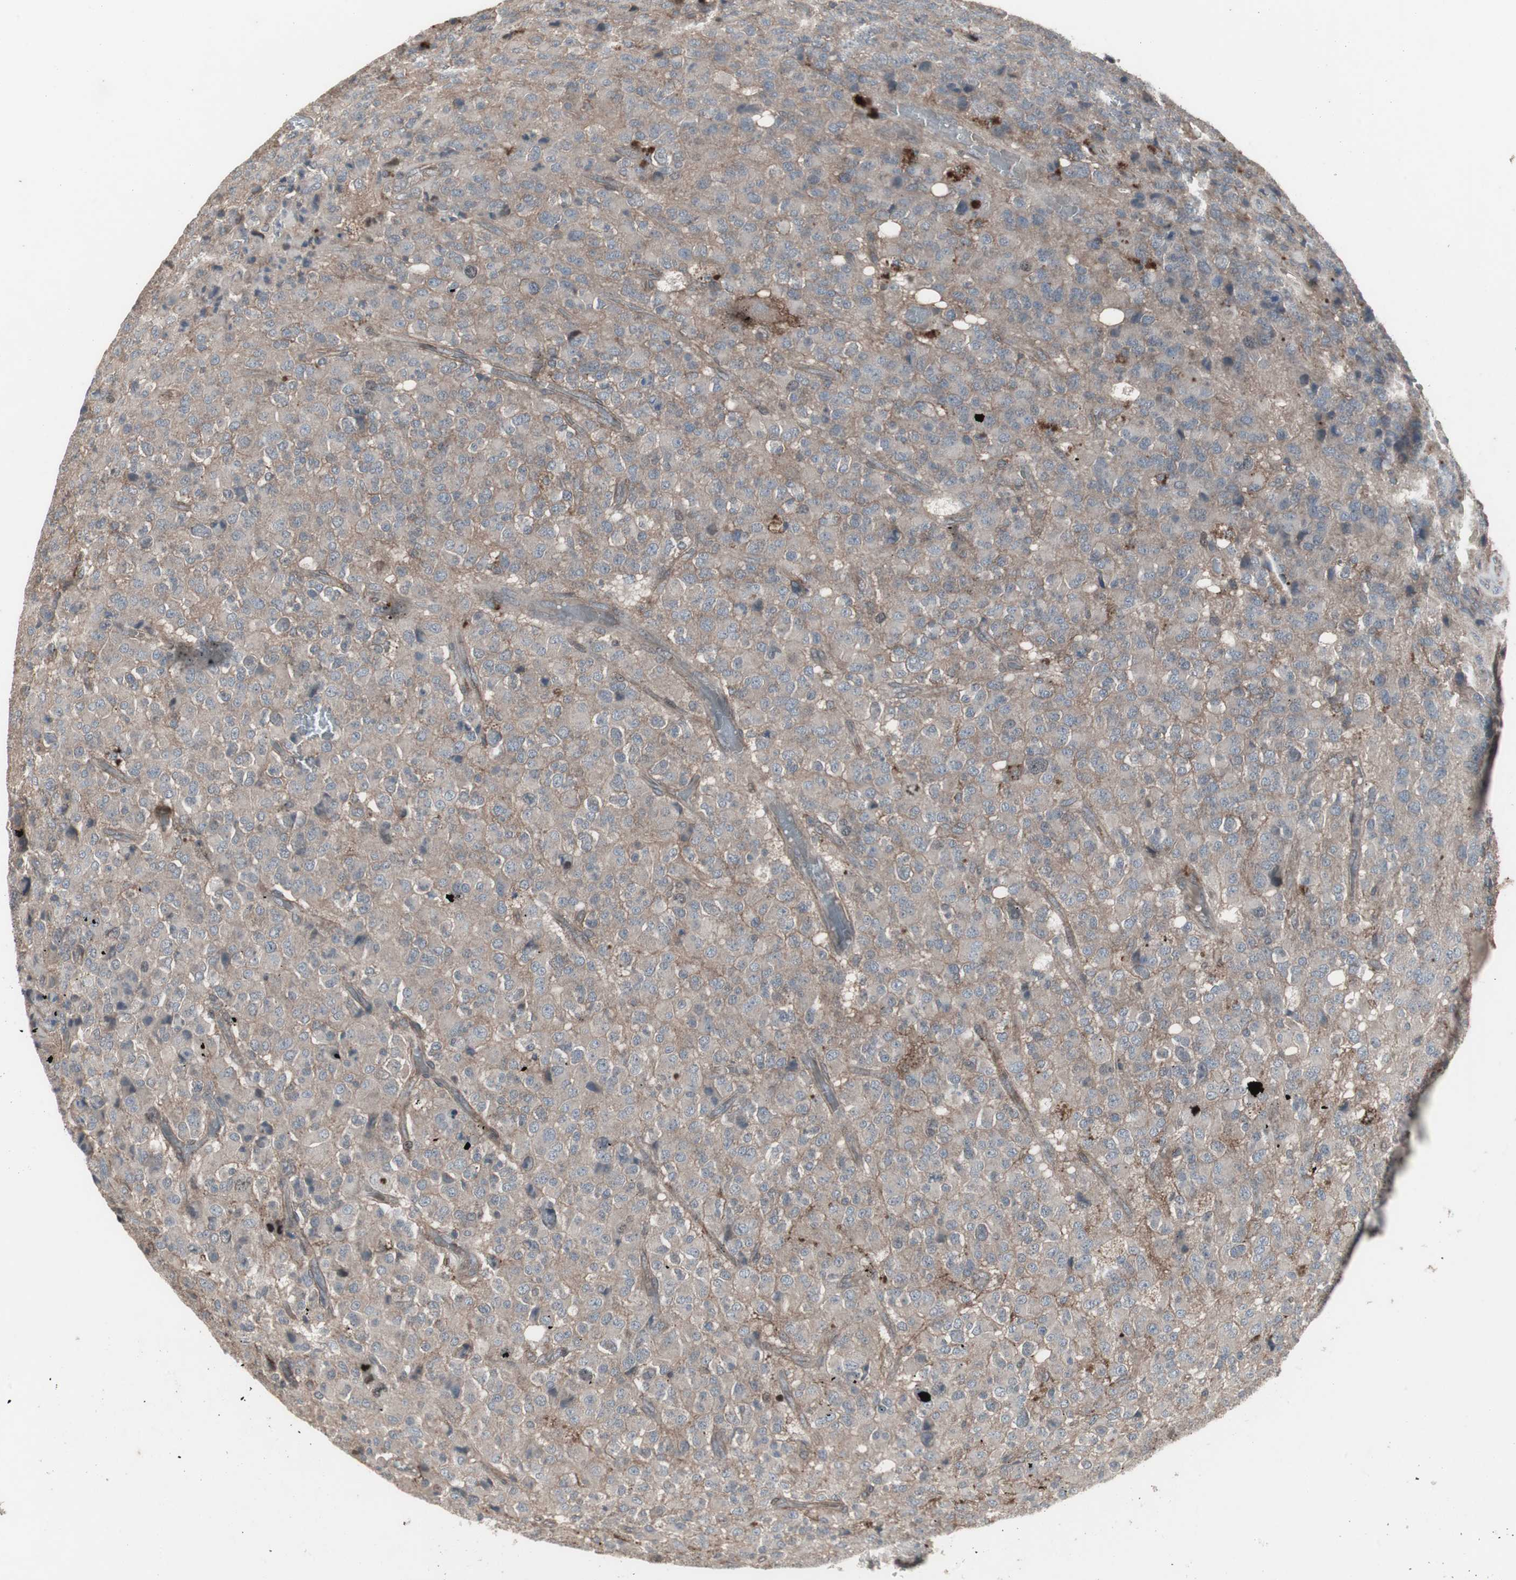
{"staining": {"intensity": "weak", "quantity": "<25%", "location": "cytoplasmic/membranous"}, "tissue": "glioma", "cell_type": "Tumor cells", "image_type": "cancer", "snomed": [{"axis": "morphology", "description": "Glioma, malignant, High grade"}, {"axis": "topography", "description": "pancreas cauda"}], "caption": "A histopathology image of glioma stained for a protein displays no brown staining in tumor cells.", "gene": "SSTR2", "patient": {"sex": "male", "age": 60}}